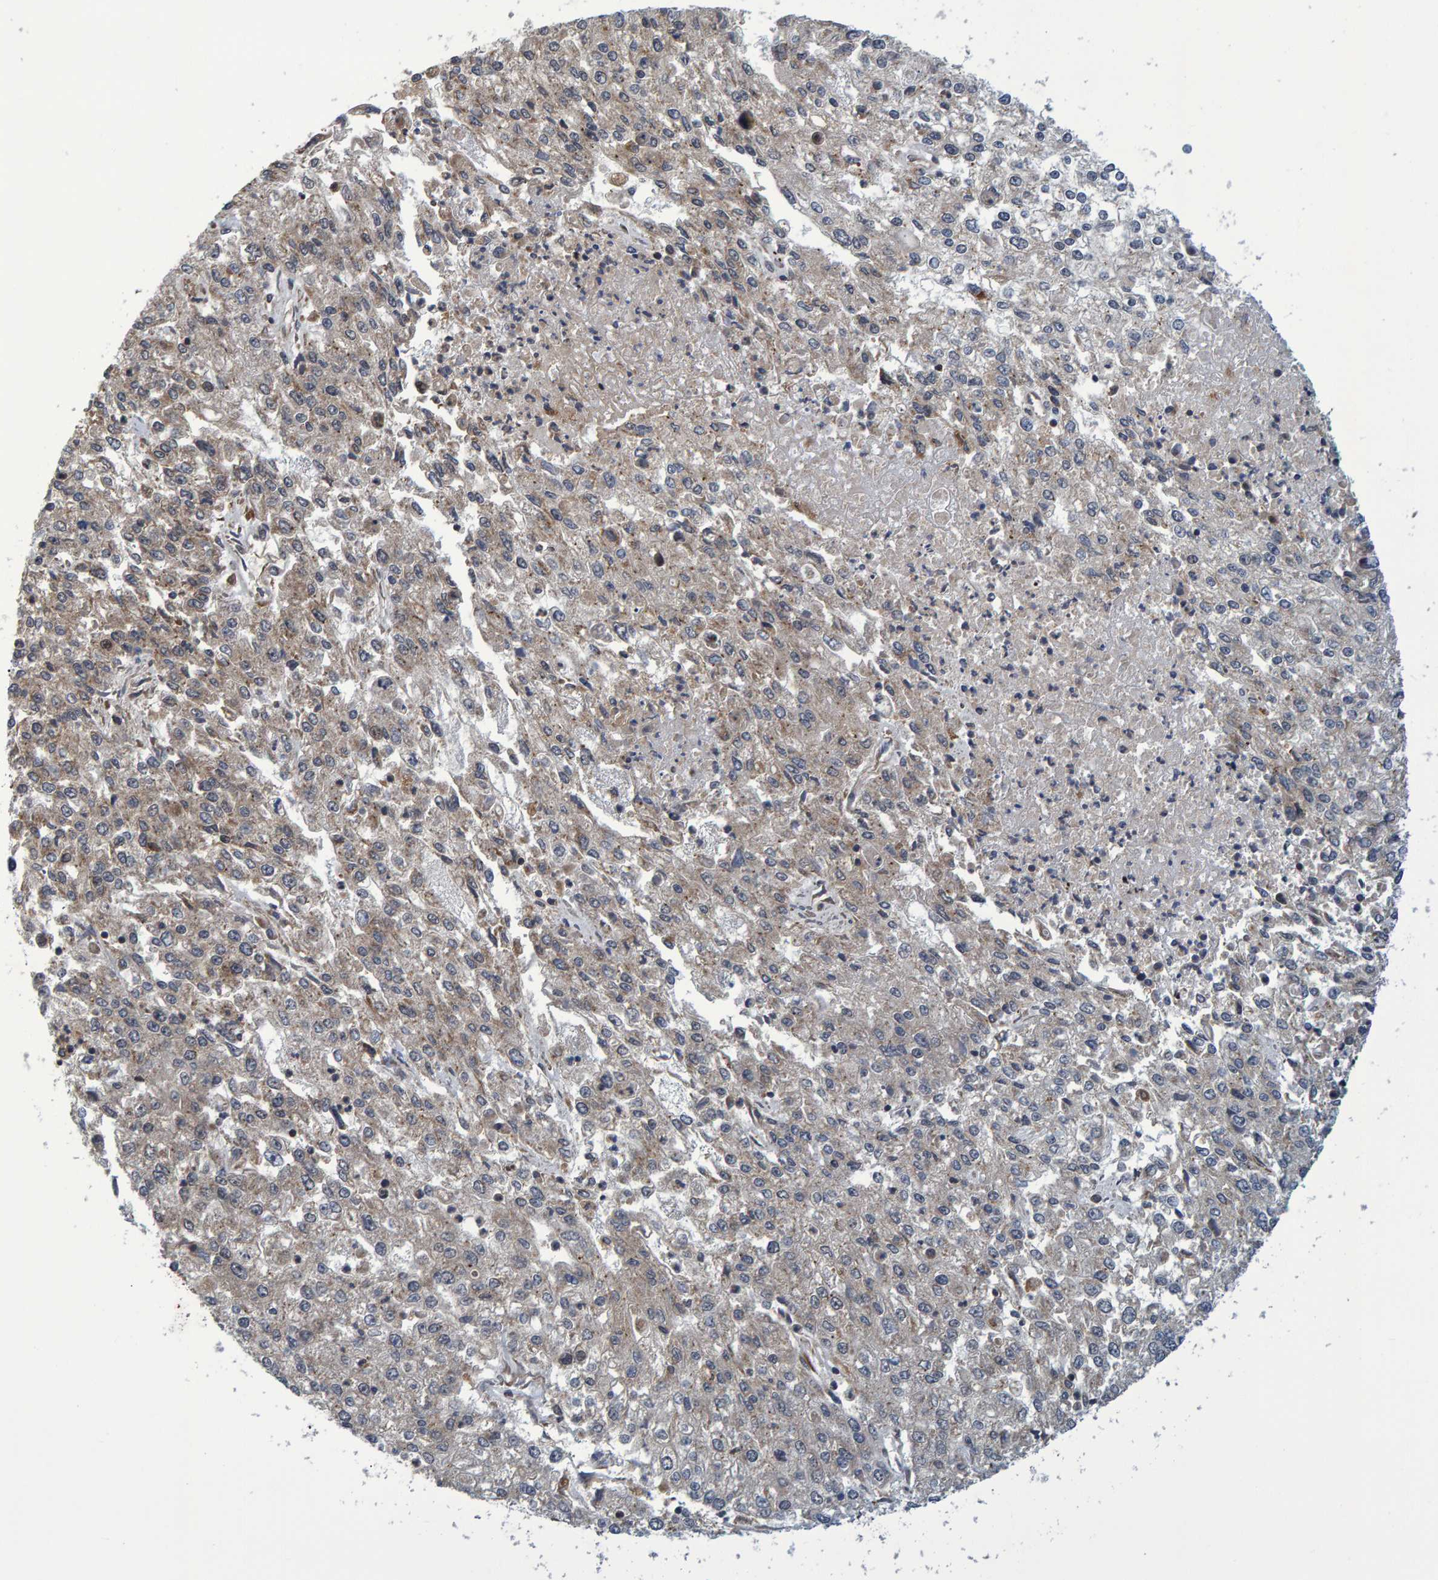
{"staining": {"intensity": "negative", "quantity": "none", "location": "none"}, "tissue": "endometrial cancer", "cell_type": "Tumor cells", "image_type": "cancer", "snomed": [{"axis": "morphology", "description": "Adenocarcinoma, NOS"}, {"axis": "topography", "description": "Endometrium"}], "caption": "There is no significant positivity in tumor cells of endometrial adenocarcinoma. (DAB (3,3'-diaminobenzidine) IHC visualized using brightfield microscopy, high magnification).", "gene": "ATP6V1H", "patient": {"sex": "female", "age": 49}}